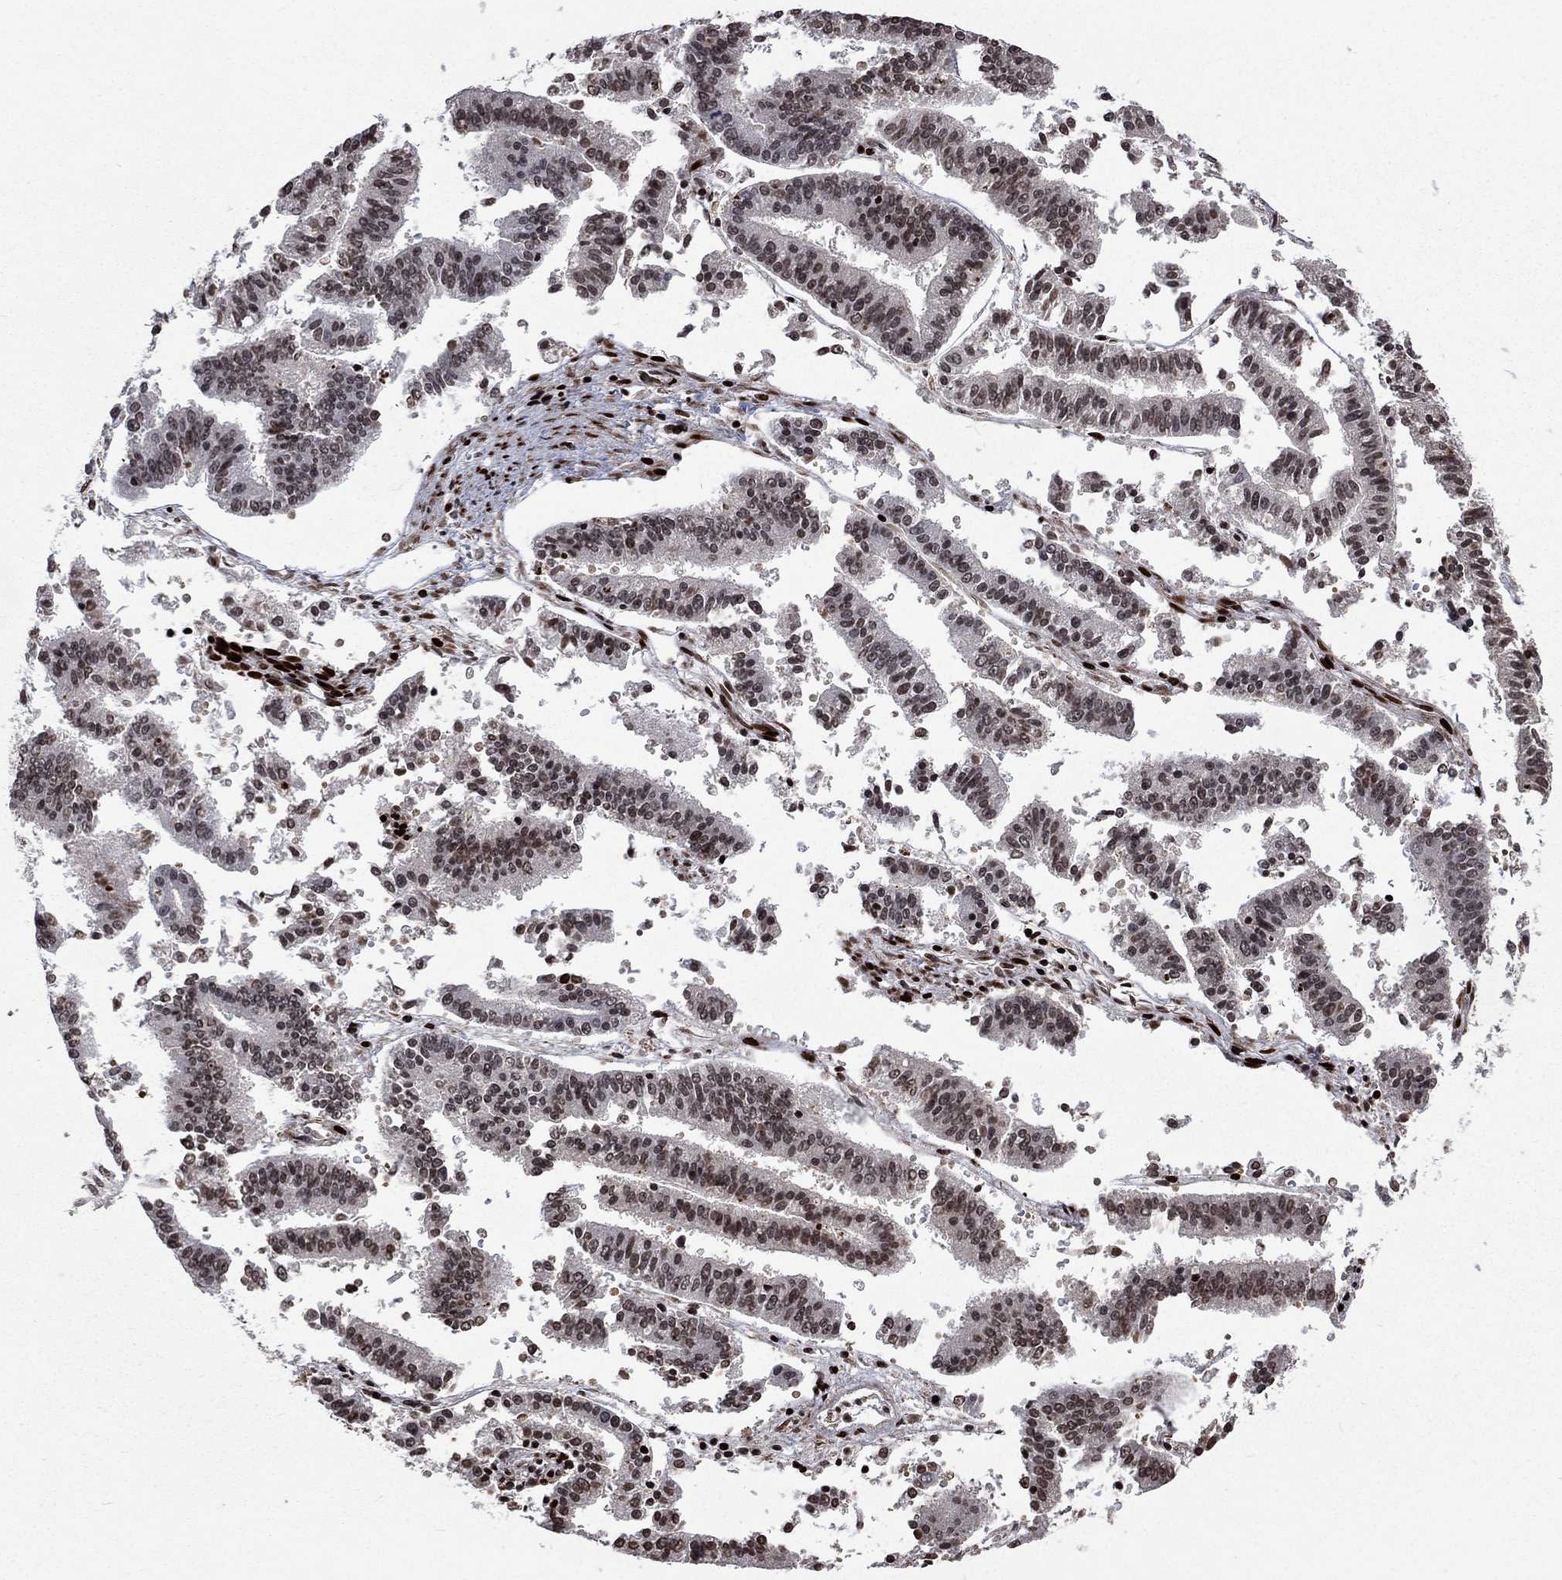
{"staining": {"intensity": "moderate", "quantity": "25%-75%", "location": "nuclear"}, "tissue": "endometrial cancer", "cell_type": "Tumor cells", "image_type": "cancer", "snomed": [{"axis": "morphology", "description": "Adenocarcinoma, NOS"}, {"axis": "topography", "description": "Endometrium"}], "caption": "High-power microscopy captured an immunohistochemistry (IHC) image of endometrial adenocarcinoma, revealing moderate nuclear positivity in about 25%-75% of tumor cells. (brown staining indicates protein expression, while blue staining denotes nuclei).", "gene": "SRSF3", "patient": {"sex": "female", "age": 66}}